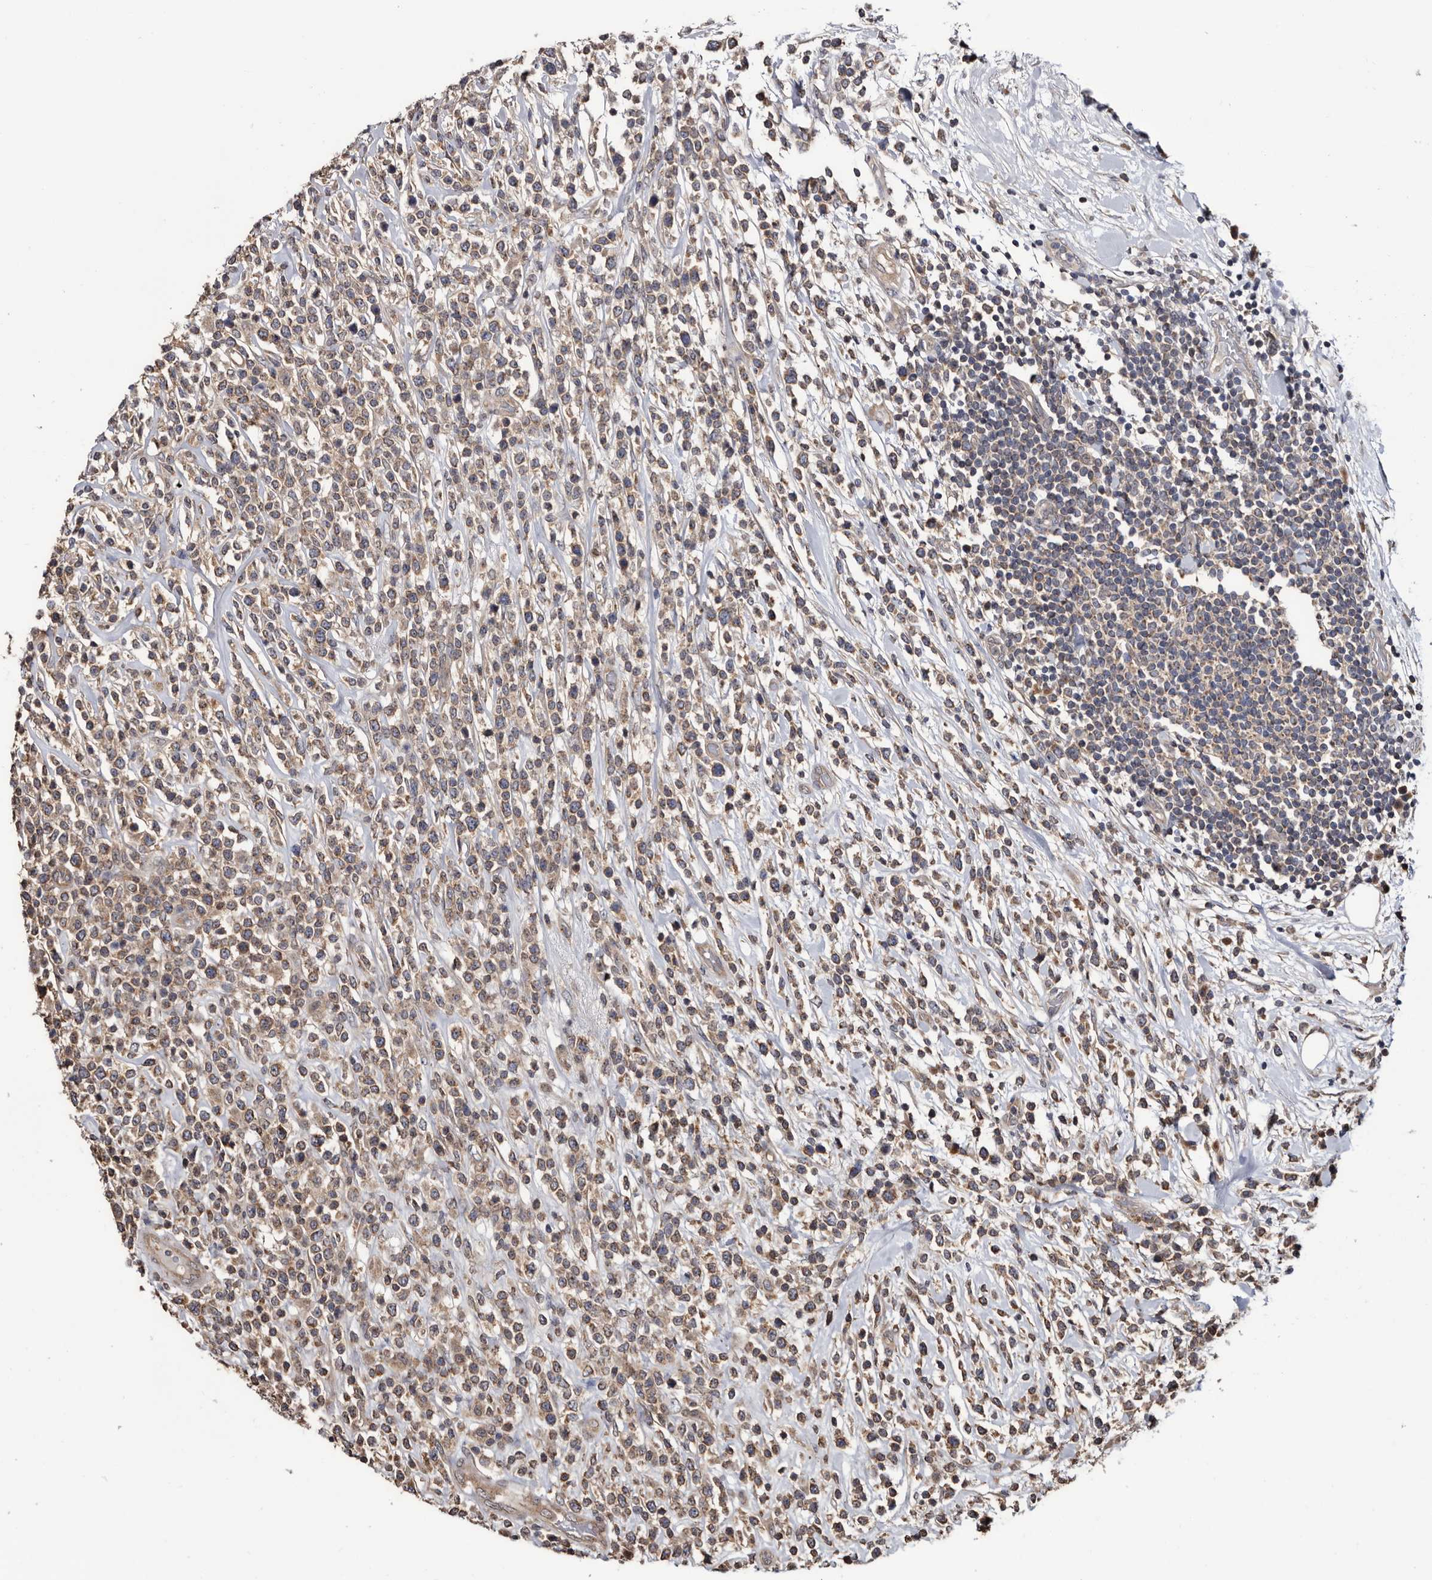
{"staining": {"intensity": "moderate", "quantity": ">75%", "location": "cytoplasmic/membranous"}, "tissue": "lymphoma", "cell_type": "Tumor cells", "image_type": "cancer", "snomed": [{"axis": "morphology", "description": "Malignant lymphoma, non-Hodgkin's type, High grade"}, {"axis": "topography", "description": "Colon"}], "caption": "High-magnification brightfield microscopy of malignant lymphoma, non-Hodgkin's type (high-grade) stained with DAB (brown) and counterstained with hematoxylin (blue). tumor cells exhibit moderate cytoplasmic/membranous staining is present in about>75% of cells. (IHC, brightfield microscopy, high magnification).", "gene": "TTI2", "patient": {"sex": "female", "age": 53}}